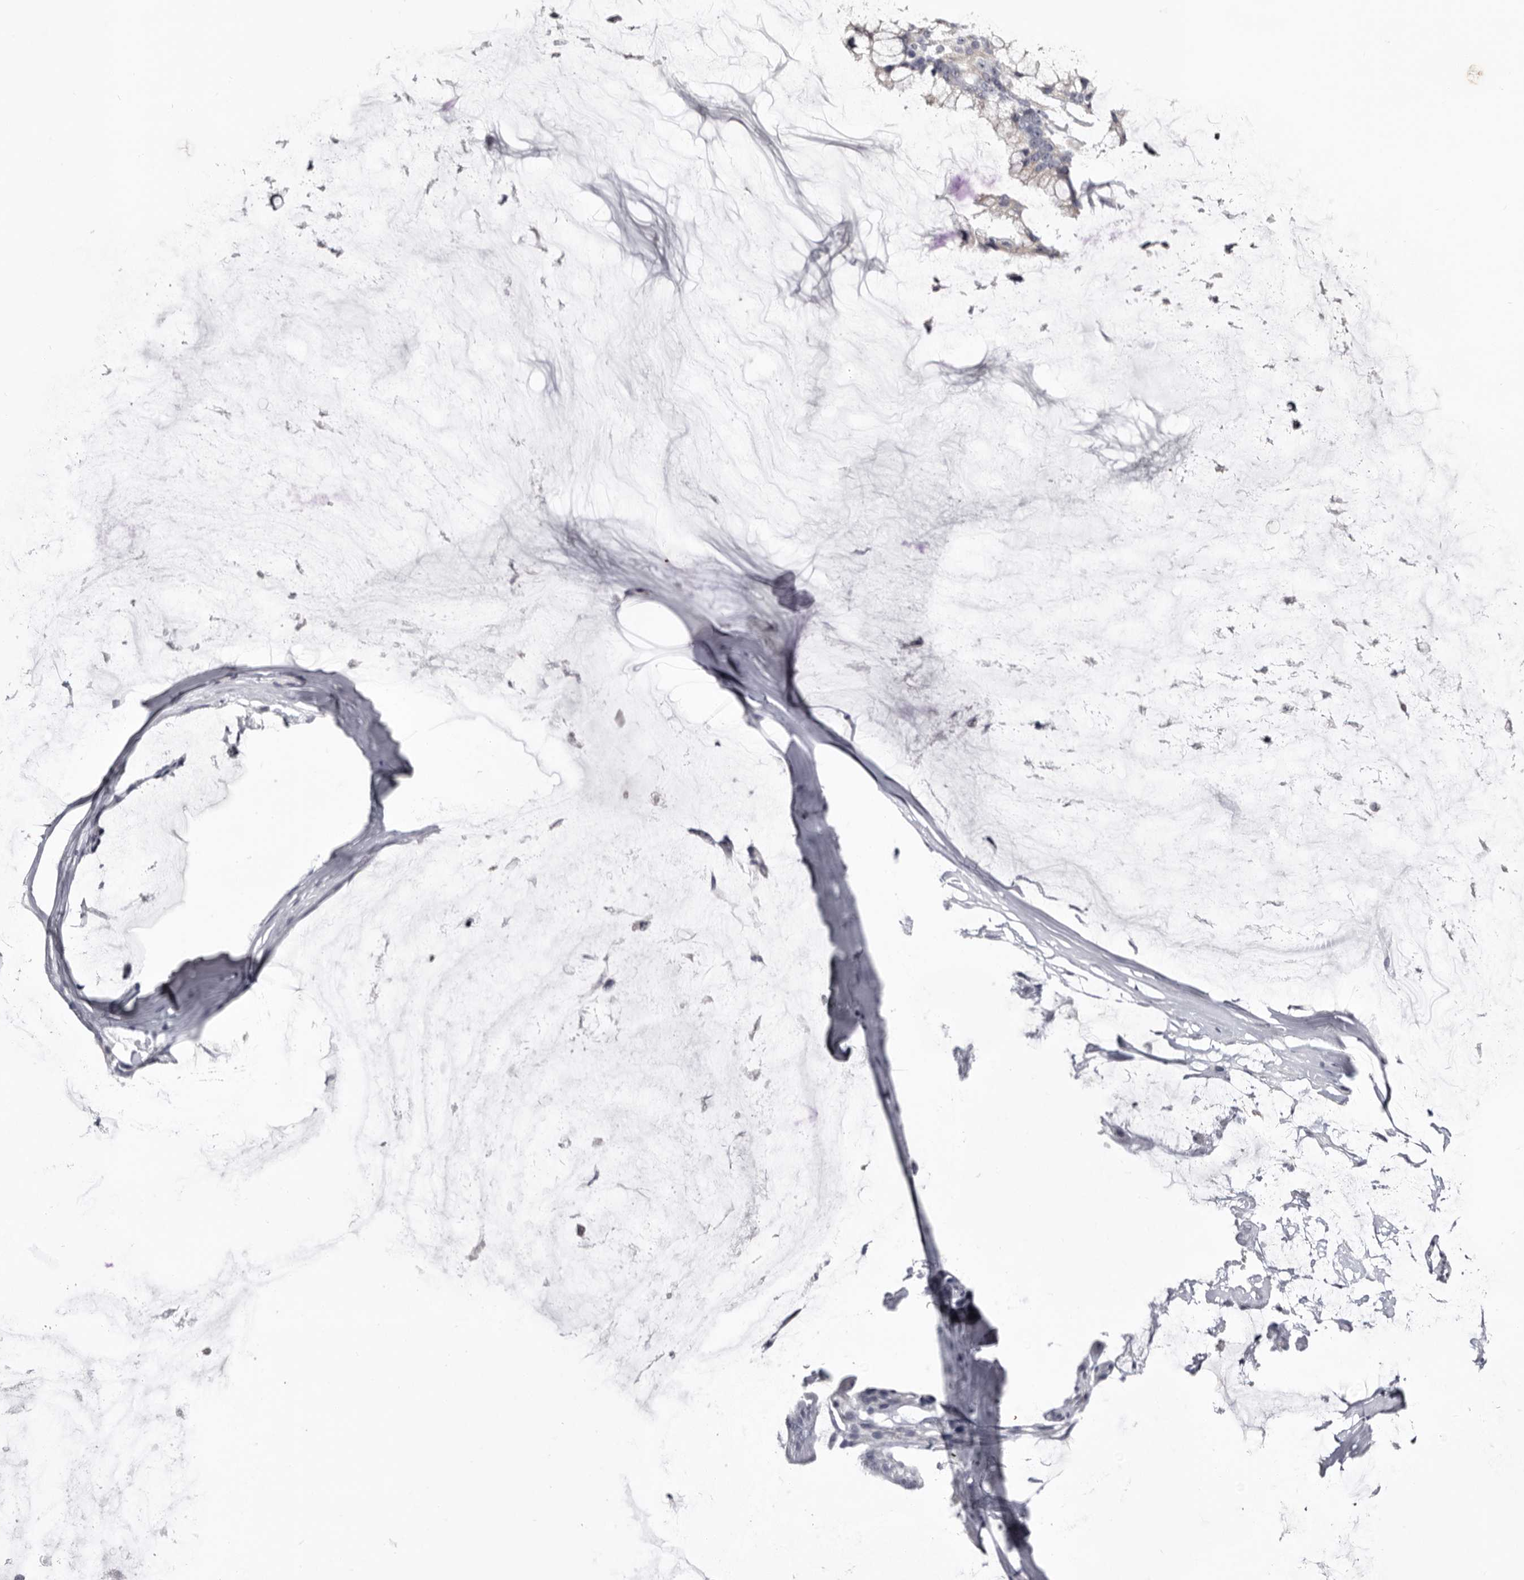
{"staining": {"intensity": "negative", "quantity": "none", "location": "none"}, "tissue": "ovarian cancer", "cell_type": "Tumor cells", "image_type": "cancer", "snomed": [{"axis": "morphology", "description": "Cystadenocarcinoma, mucinous, NOS"}, {"axis": "topography", "description": "Ovary"}], "caption": "A histopathology image of human mucinous cystadenocarcinoma (ovarian) is negative for staining in tumor cells.", "gene": "CASQ1", "patient": {"sex": "female", "age": 39}}